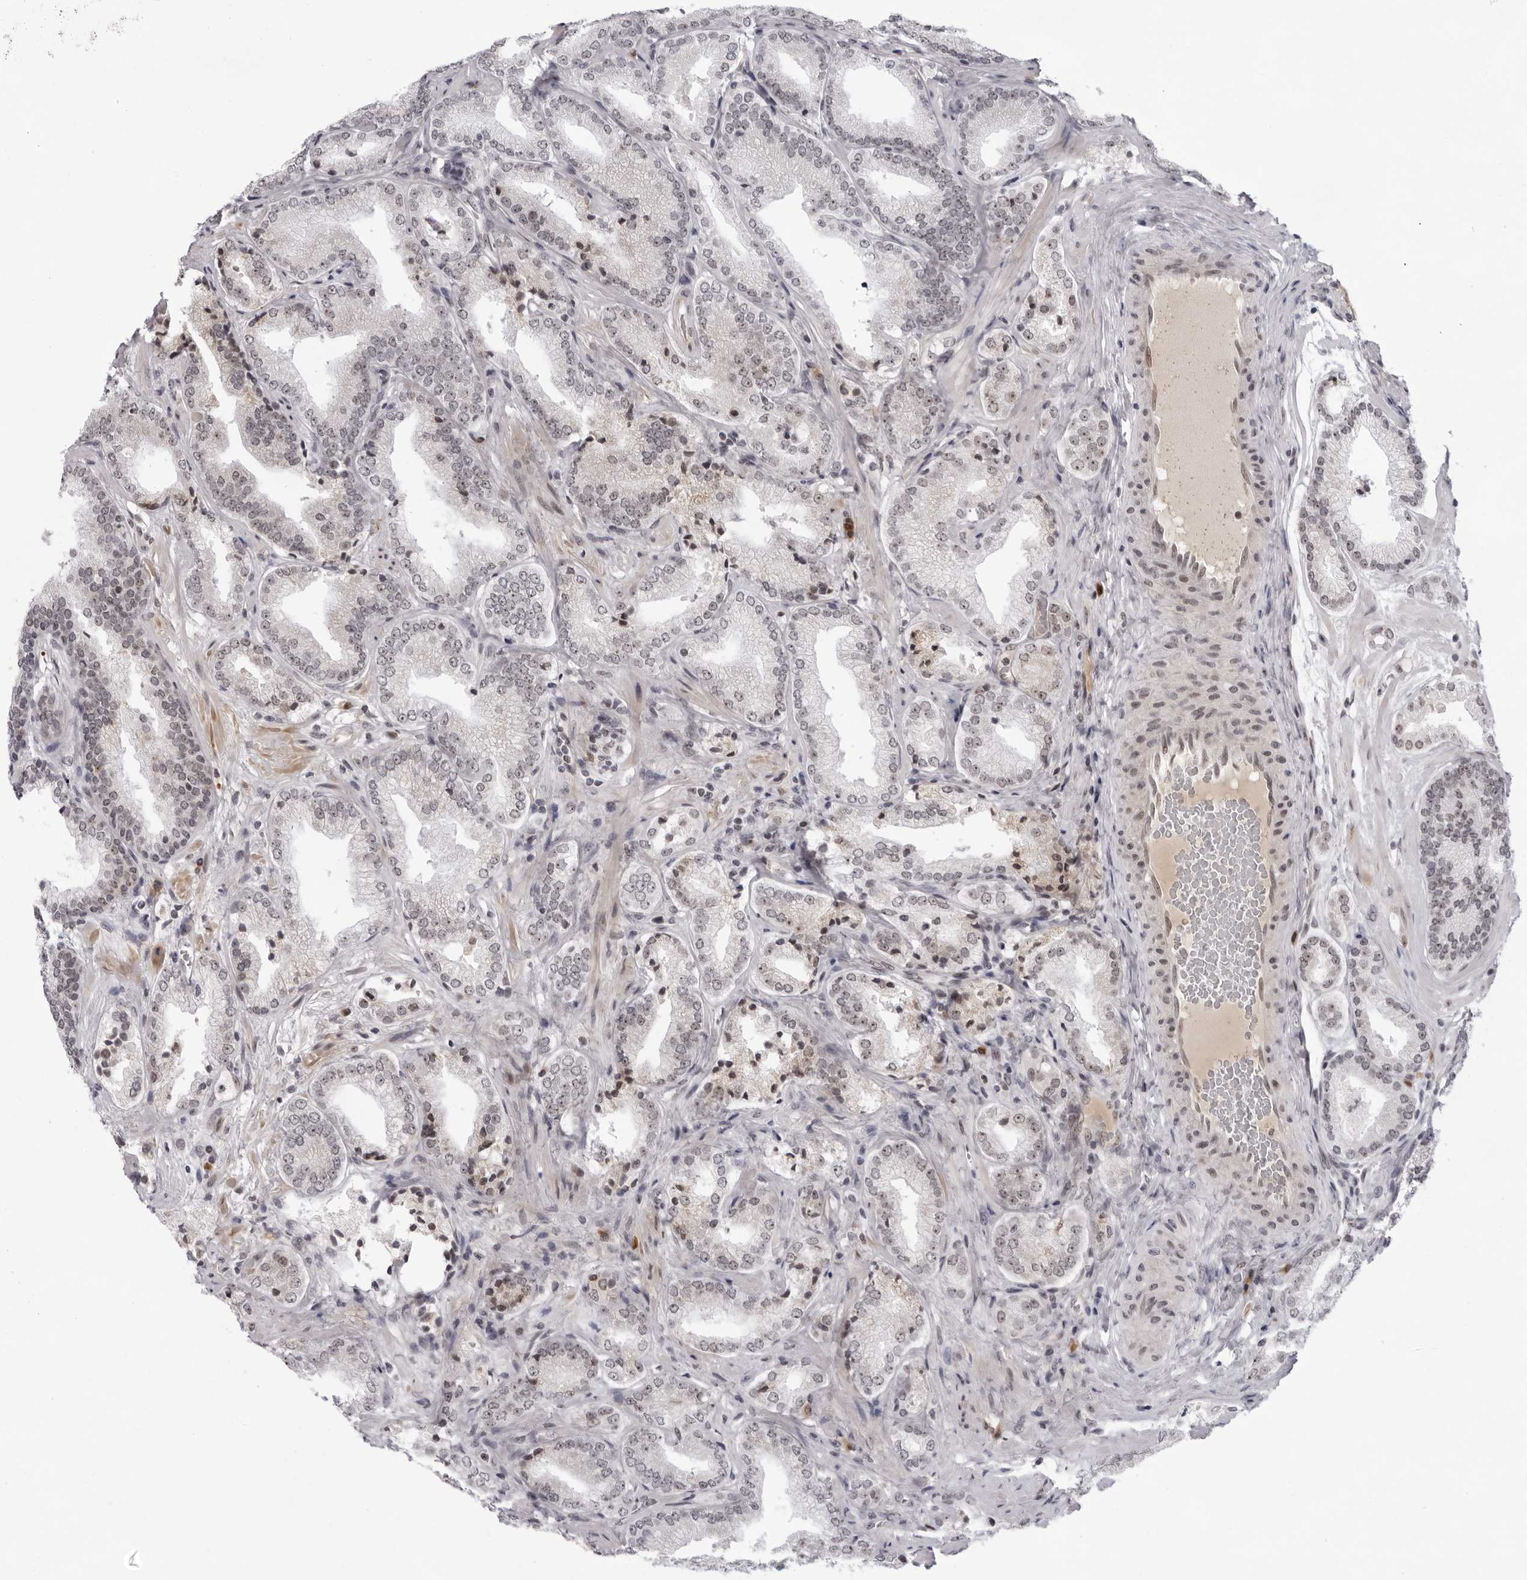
{"staining": {"intensity": "moderate", "quantity": "25%-75%", "location": "nuclear"}, "tissue": "prostate cancer", "cell_type": "Tumor cells", "image_type": "cancer", "snomed": [{"axis": "morphology", "description": "Adenocarcinoma, Low grade"}, {"axis": "topography", "description": "Prostate"}], "caption": "Immunohistochemical staining of prostate cancer (adenocarcinoma (low-grade)) displays medium levels of moderate nuclear positivity in about 25%-75% of tumor cells.", "gene": "EXOSC10", "patient": {"sex": "male", "age": 62}}